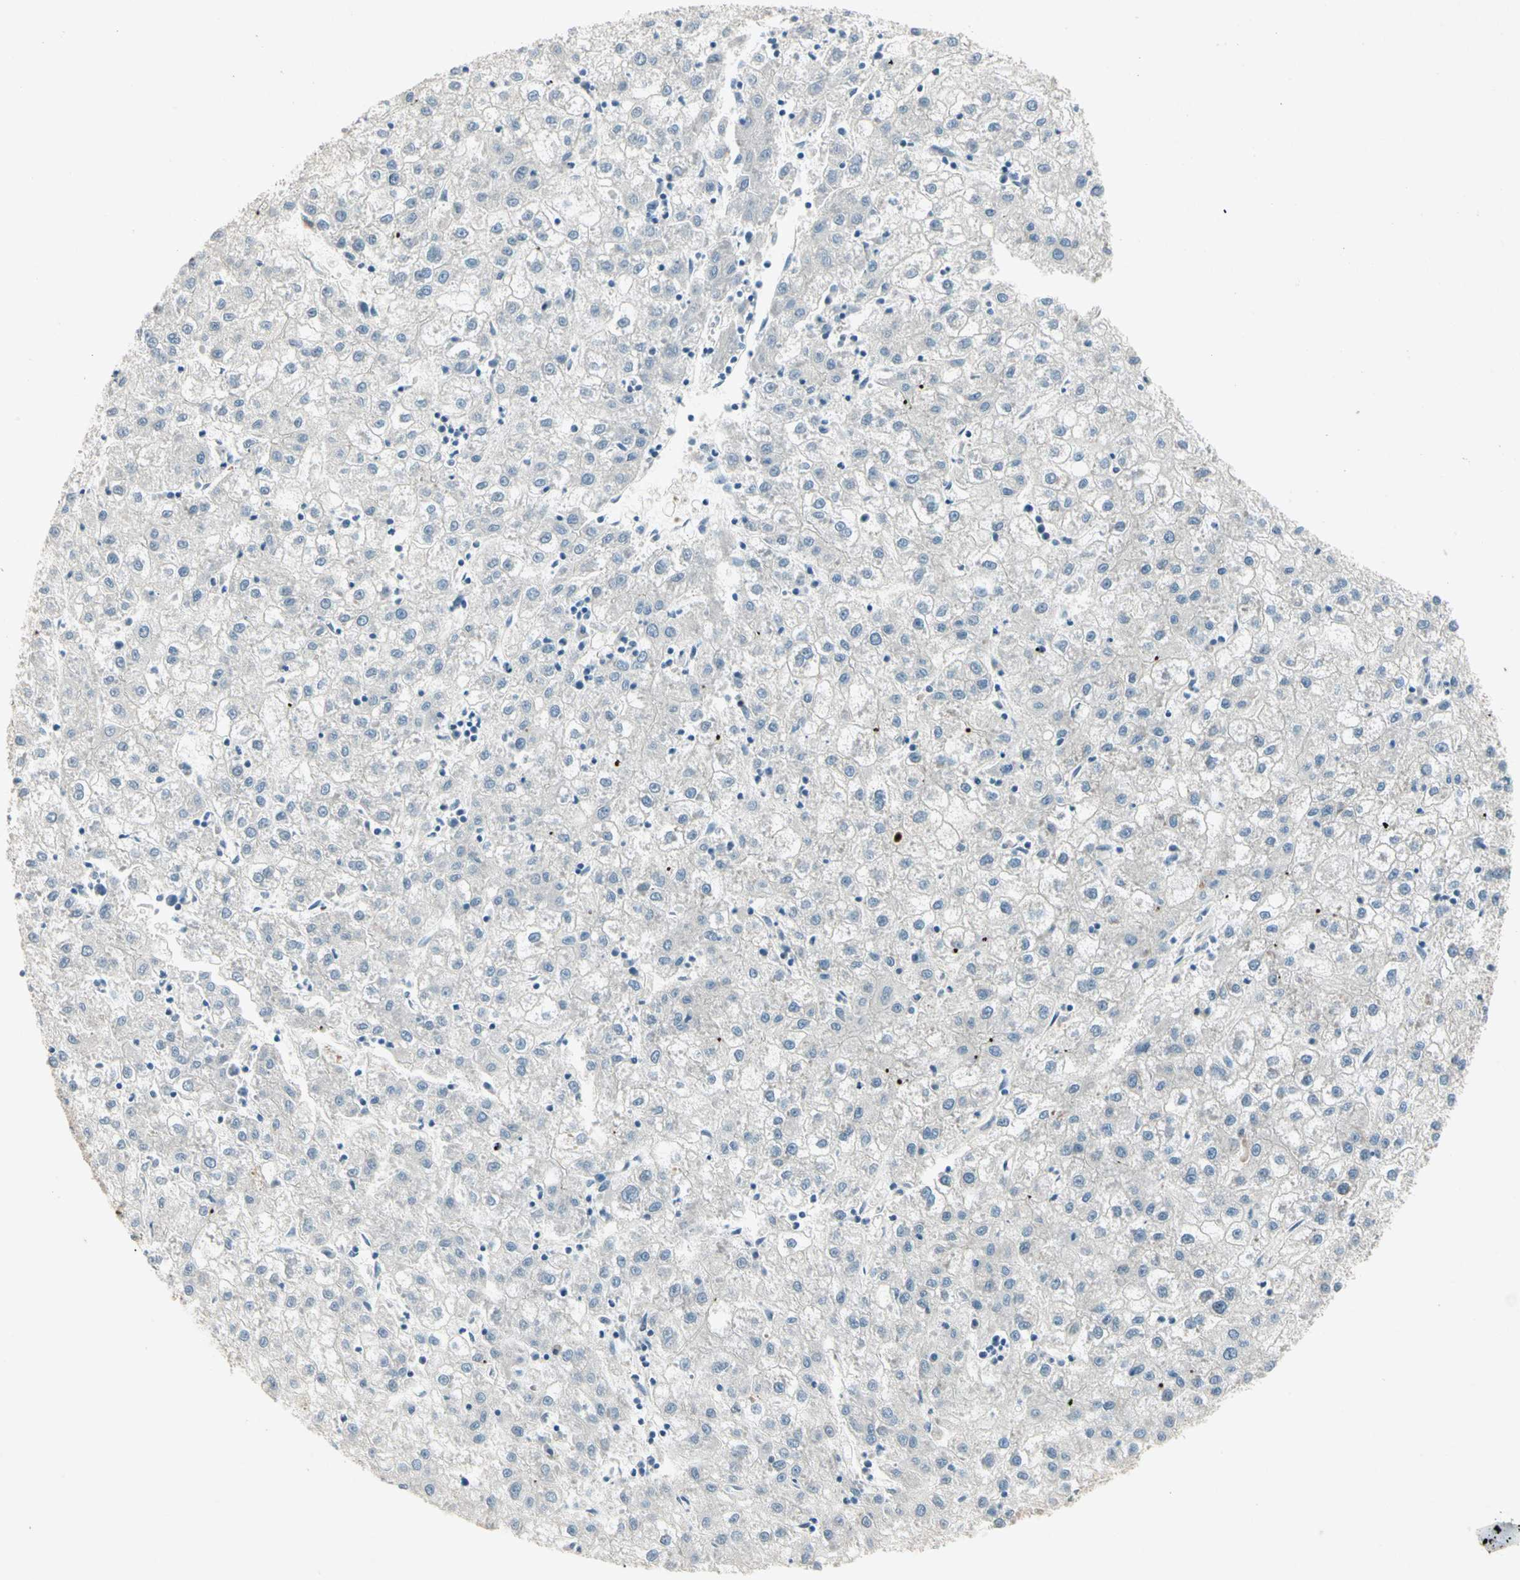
{"staining": {"intensity": "negative", "quantity": "none", "location": "none"}, "tissue": "liver cancer", "cell_type": "Tumor cells", "image_type": "cancer", "snomed": [{"axis": "morphology", "description": "Carcinoma, Hepatocellular, NOS"}, {"axis": "topography", "description": "Liver"}], "caption": "High magnification brightfield microscopy of hepatocellular carcinoma (liver) stained with DAB (brown) and counterstained with hematoxylin (blue): tumor cells show no significant positivity.", "gene": "IL1R1", "patient": {"sex": "male", "age": 72}}